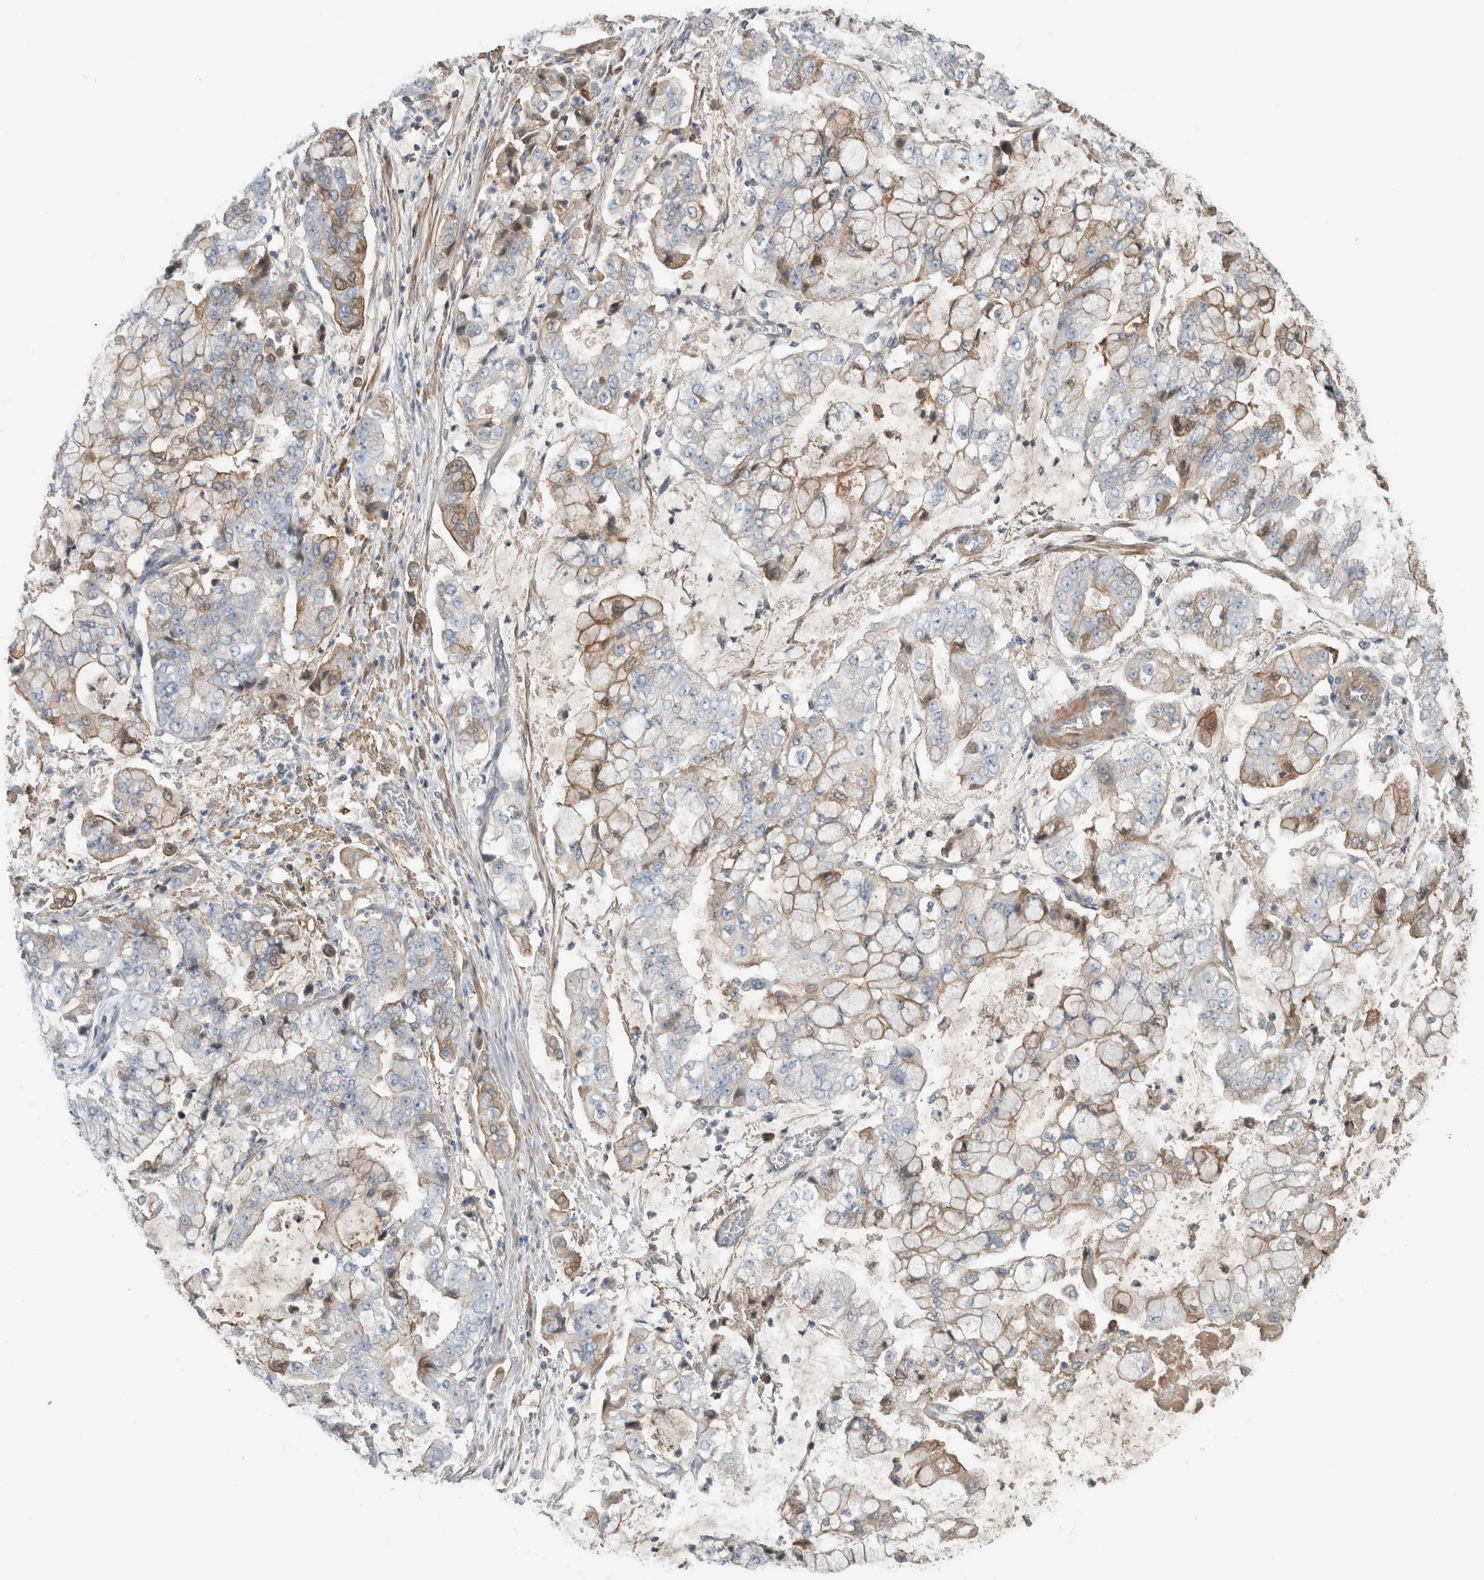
{"staining": {"intensity": "weak", "quantity": "25%-75%", "location": "cytoplasmic/membranous"}, "tissue": "stomach cancer", "cell_type": "Tumor cells", "image_type": "cancer", "snomed": [{"axis": "morphology", "description": "Adenocarcinoma, NOS"}, {"axis": "topography", "description": "Stomach"}], "caption": "Protein analysis of adenocarcinoma (stomach) tissue reveals weak cytoplasmic/membranous staining in approximately 25%-75% of tumor cells.", "gene": "CFI", "patient": {"sex": "male", "age": 76}}